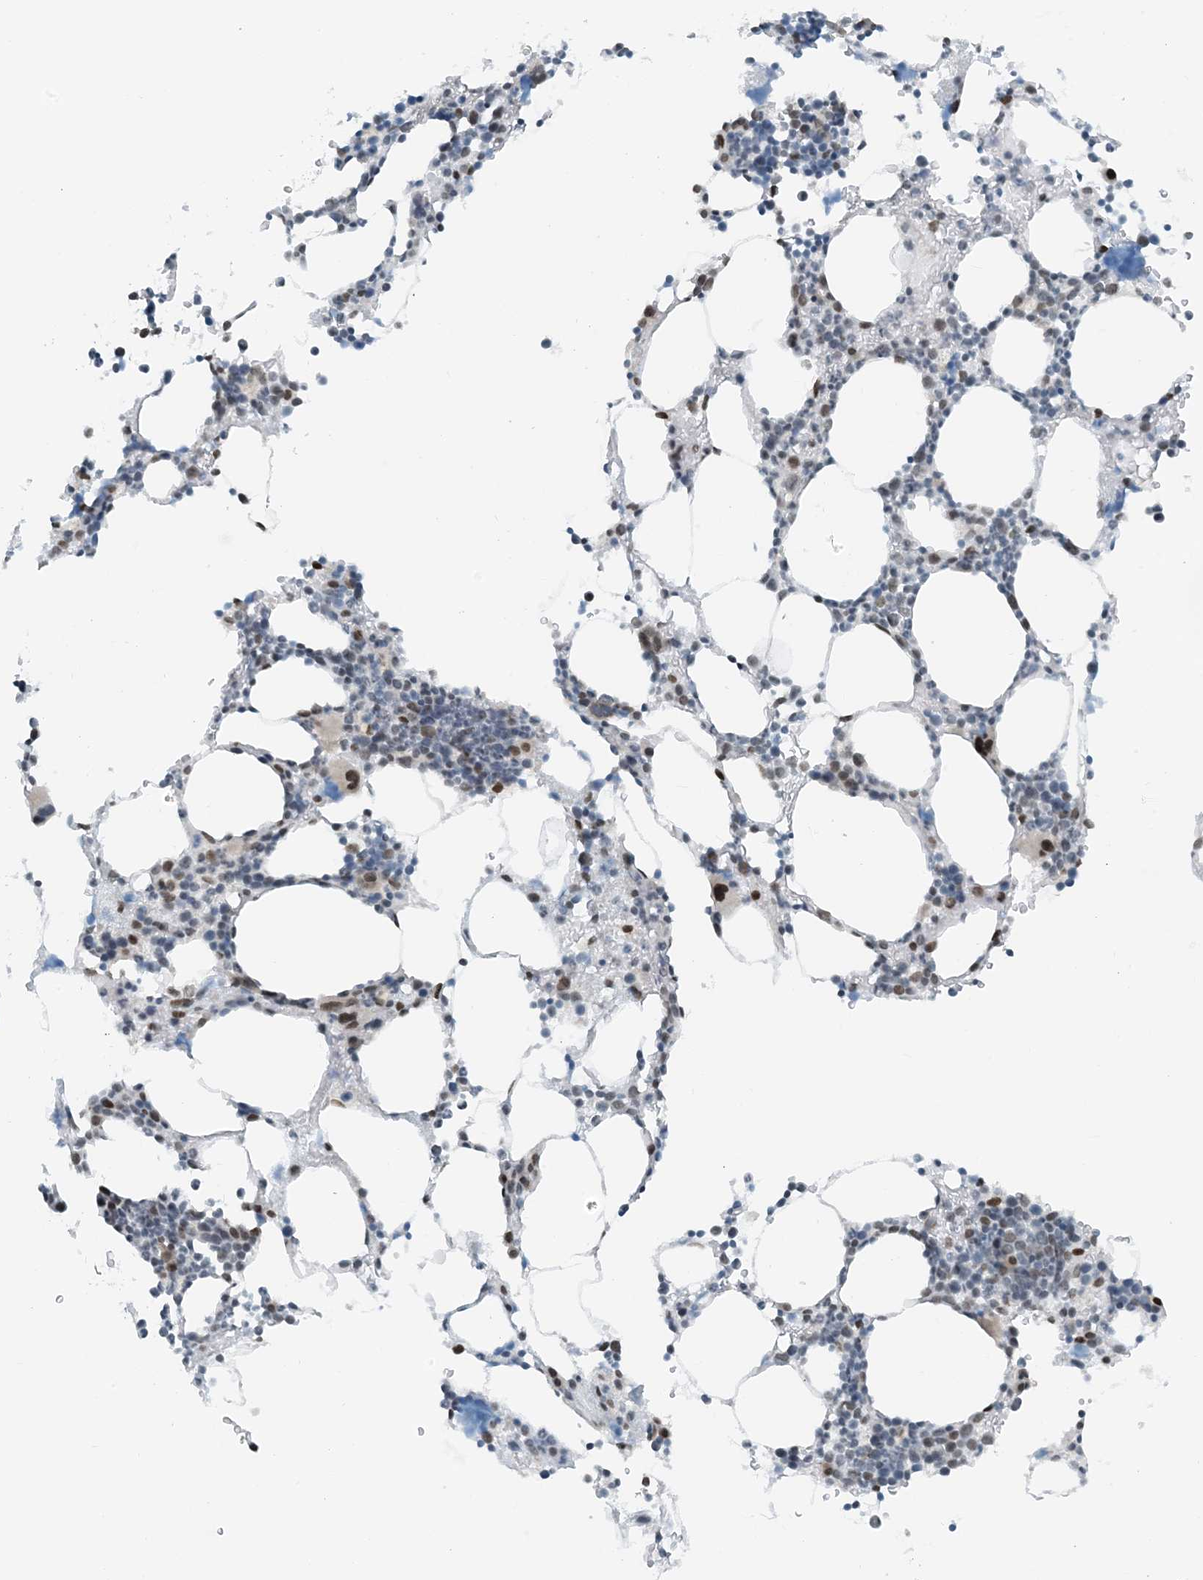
{"staining": {"intensity": "strong", "quantity": "<25%", "location": "nuclear"}, "tissue": "bone marrow", "cell_type": "Hematopoietic cells", "image_type": "normal", "snomed": [{"axis": "morphology", "description": "Normal tissue, NOS"}, {"axis": "topography", "description": "Bone marrow"}], "caption": "This is a histology image of immunohistochemistry staining of benign bone marrow, which shows strong positivity in the nuclear of hematopoietic cells.", "gene": "ZNF500", "patient": {"sex": "male"}}